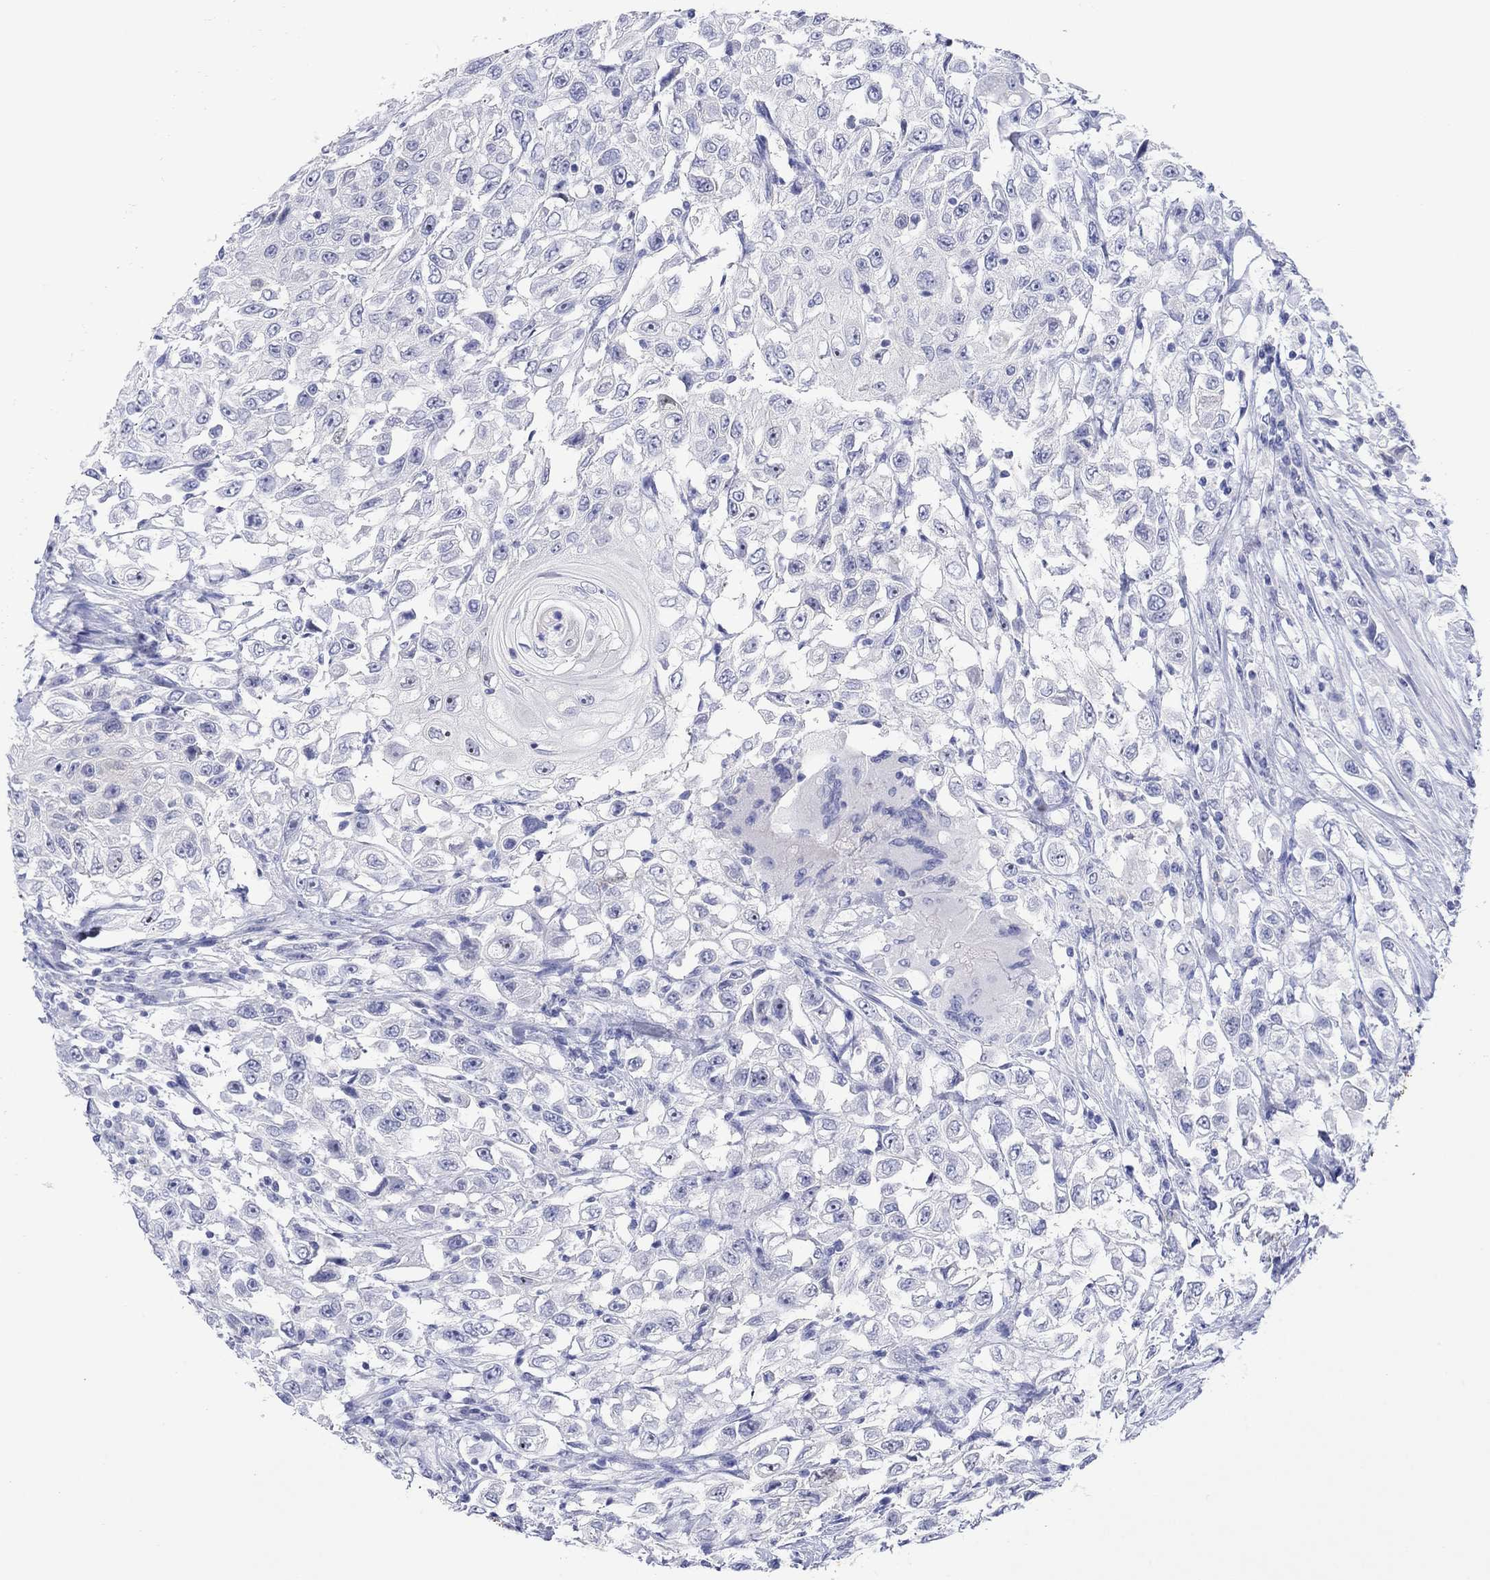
{"staining": {"intensity": "negative", "quantity": "none", "location": "none"}, "tissue": "urothelial cancer", "cell_type": "Tumor cells", "image_type": "cancer", "snomed": [{"axis": "morphology", "description": "Urothelial carcinoma, High grade"}, {"axis": "topography", "description": "Urinary bladder"}], "caption": "DAB immunohistochemical staining of human urothelial carcinoma (high-grade) reveals no significant expression in tumor cells.", "gene": "AKR1C2", "patient": {"sex": "female", "age": 56}}